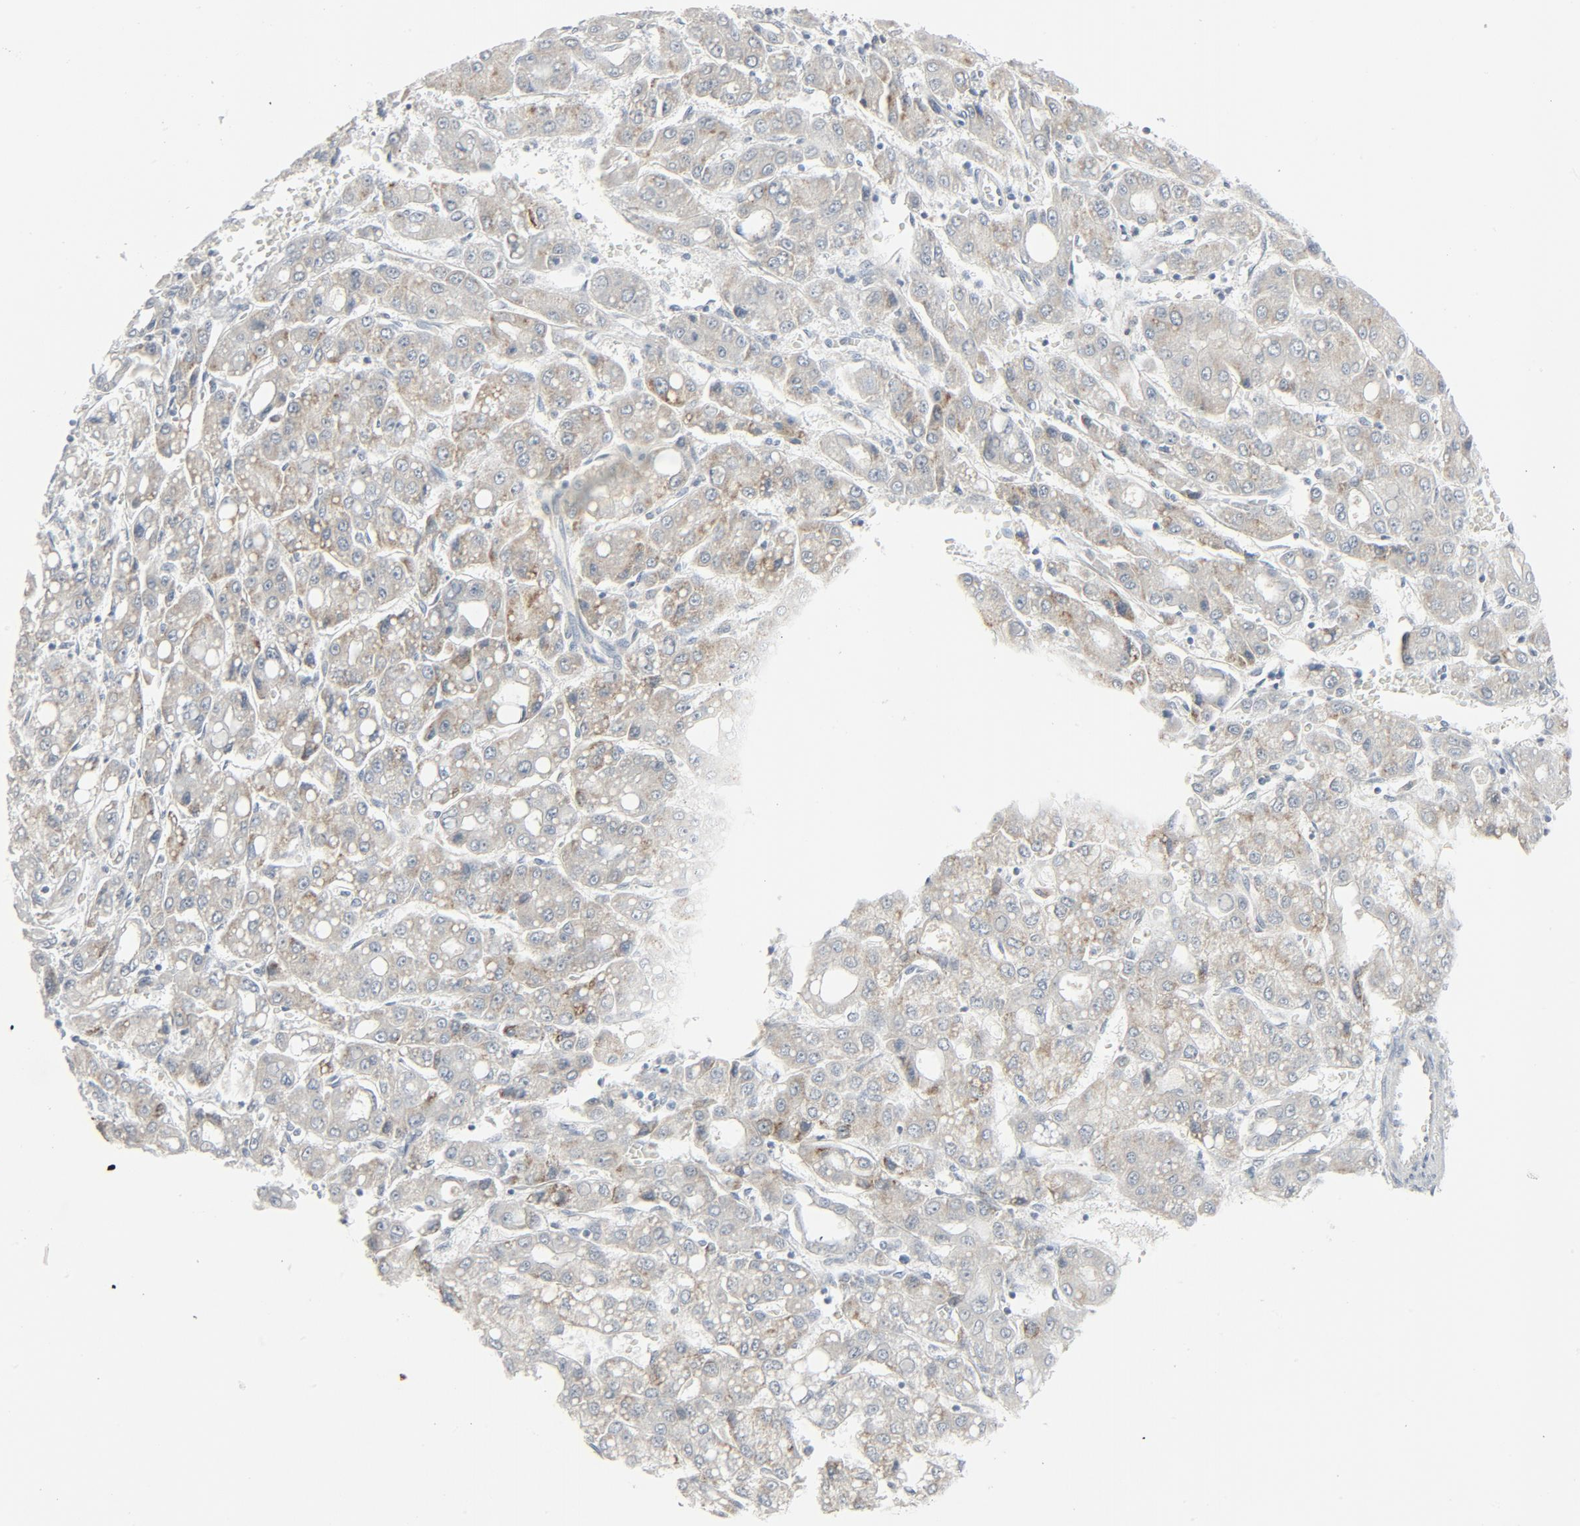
{"staining": {"intensity": "moderate", "quantity": ">75%", "location": "cytoplasmic/membranous"}, "tissue": "liver cancer", "cell_type": "Tumor cells", "image_type": "cancer", "snomed": [{"axis": "morphology", "description": "Carcinoma, Hepatocellular, NOS"}, {"axis": "topography", "description": "Liver"}], "caption": "Moderate cytoplasmic/membranous expression for a protein is present in approximately >75% of tumor cells of liver cancer (hepatocellular carcinoma) using immunohistochemistry (IHC).", "gene": "FGFR3", "patient": {"sex": "male", "age": 69}}